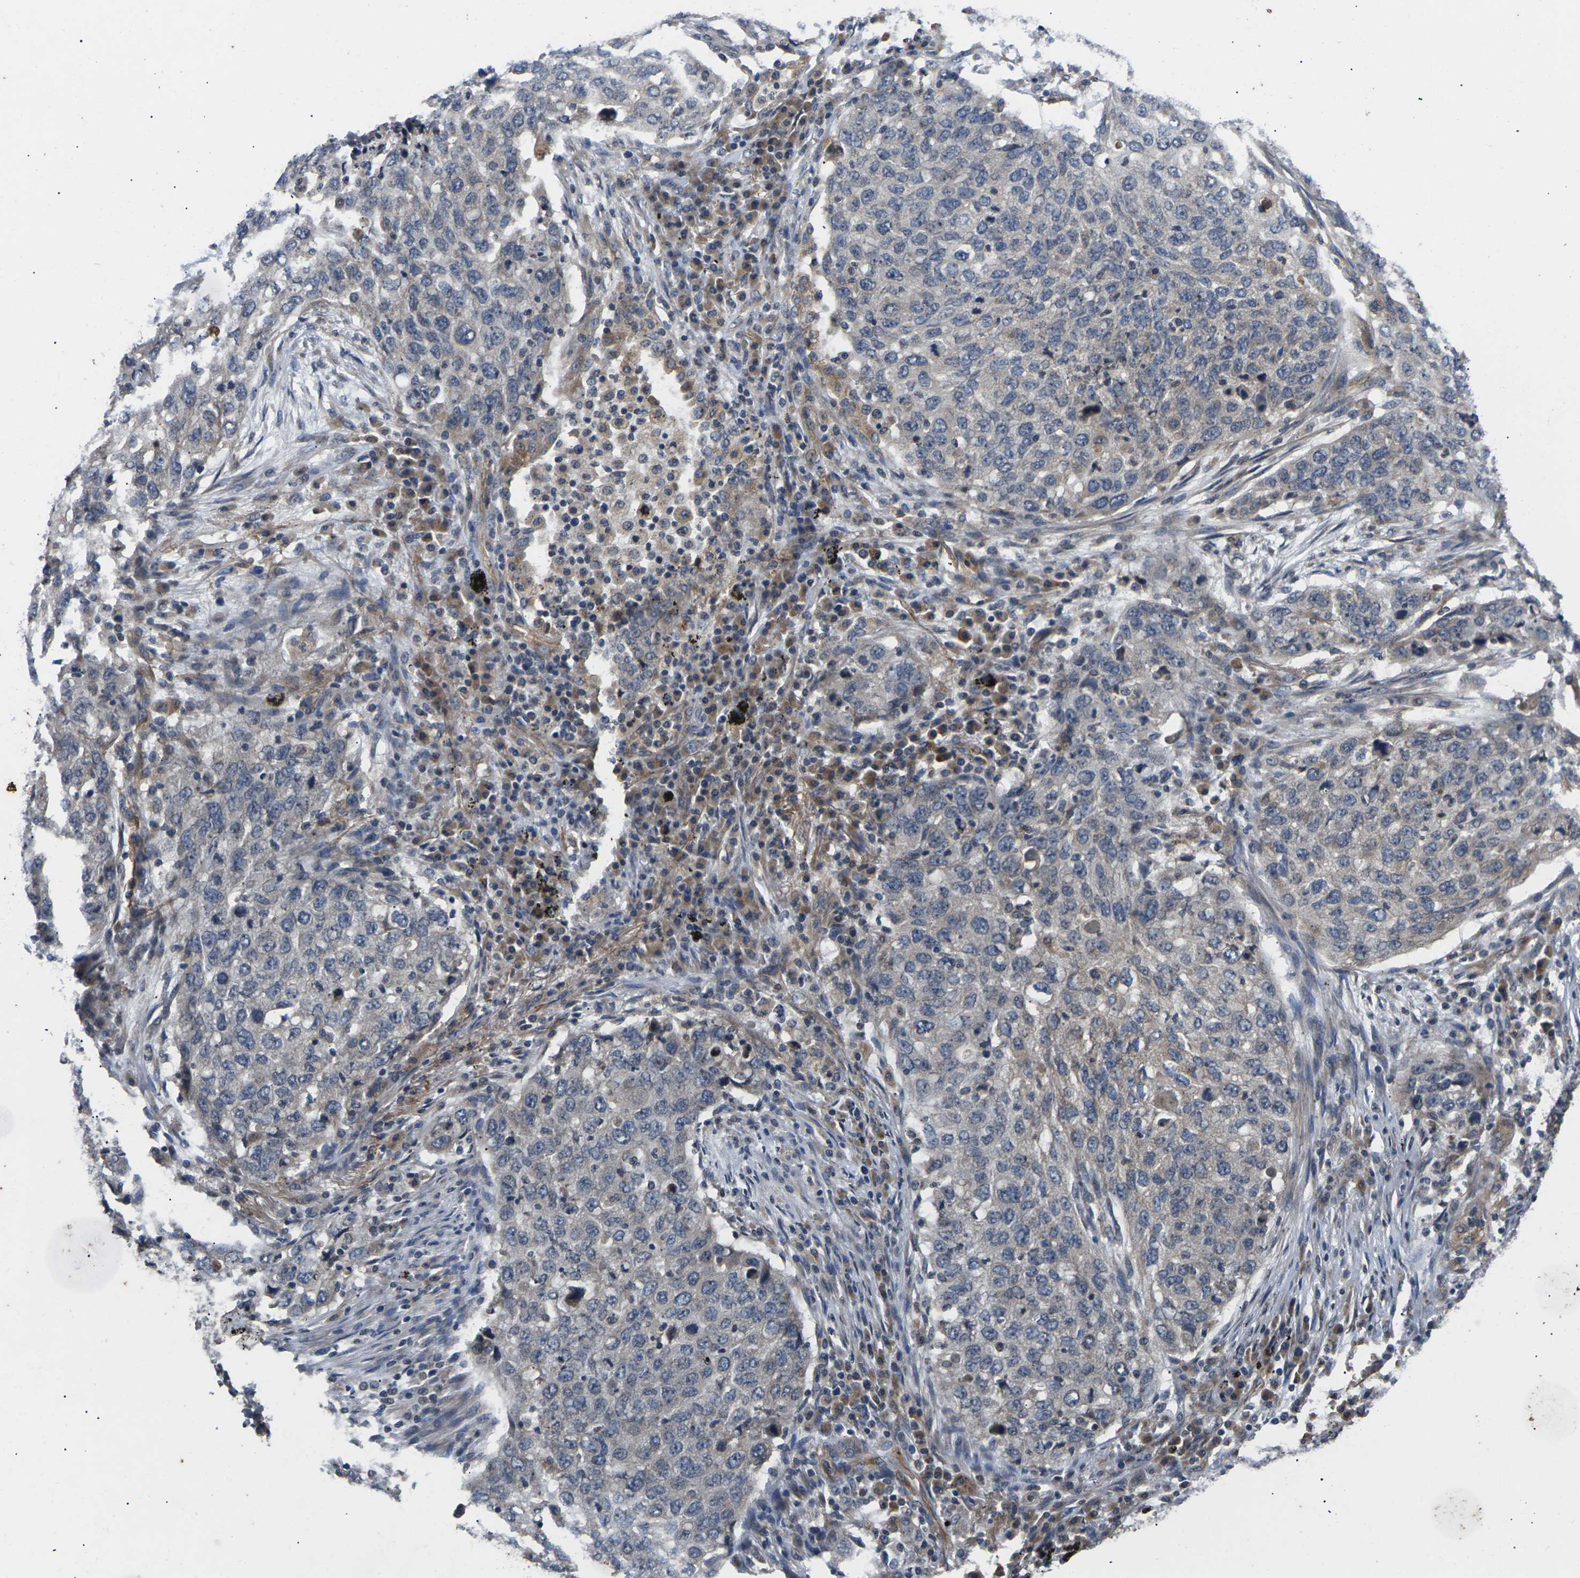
{"staining": {"intensity": "weak", "quantity": "<25%", "location": "cytoplasmic/membranous"}, "tissue": "lung cancer", "cell_type": "Tumor cells", "image_type": "cancer", "snomed": [{"axis": "morphology", "description": "Squamous cell carcinoma, NOS"}, {"axis": "topography", "description": "Lung"}], "caption": "IHC of human lung squamous cell carcinoma reveals no positivity in tumor cells.", "gene": "DKK2", "patient": {"sex": "female", "age": 63}}